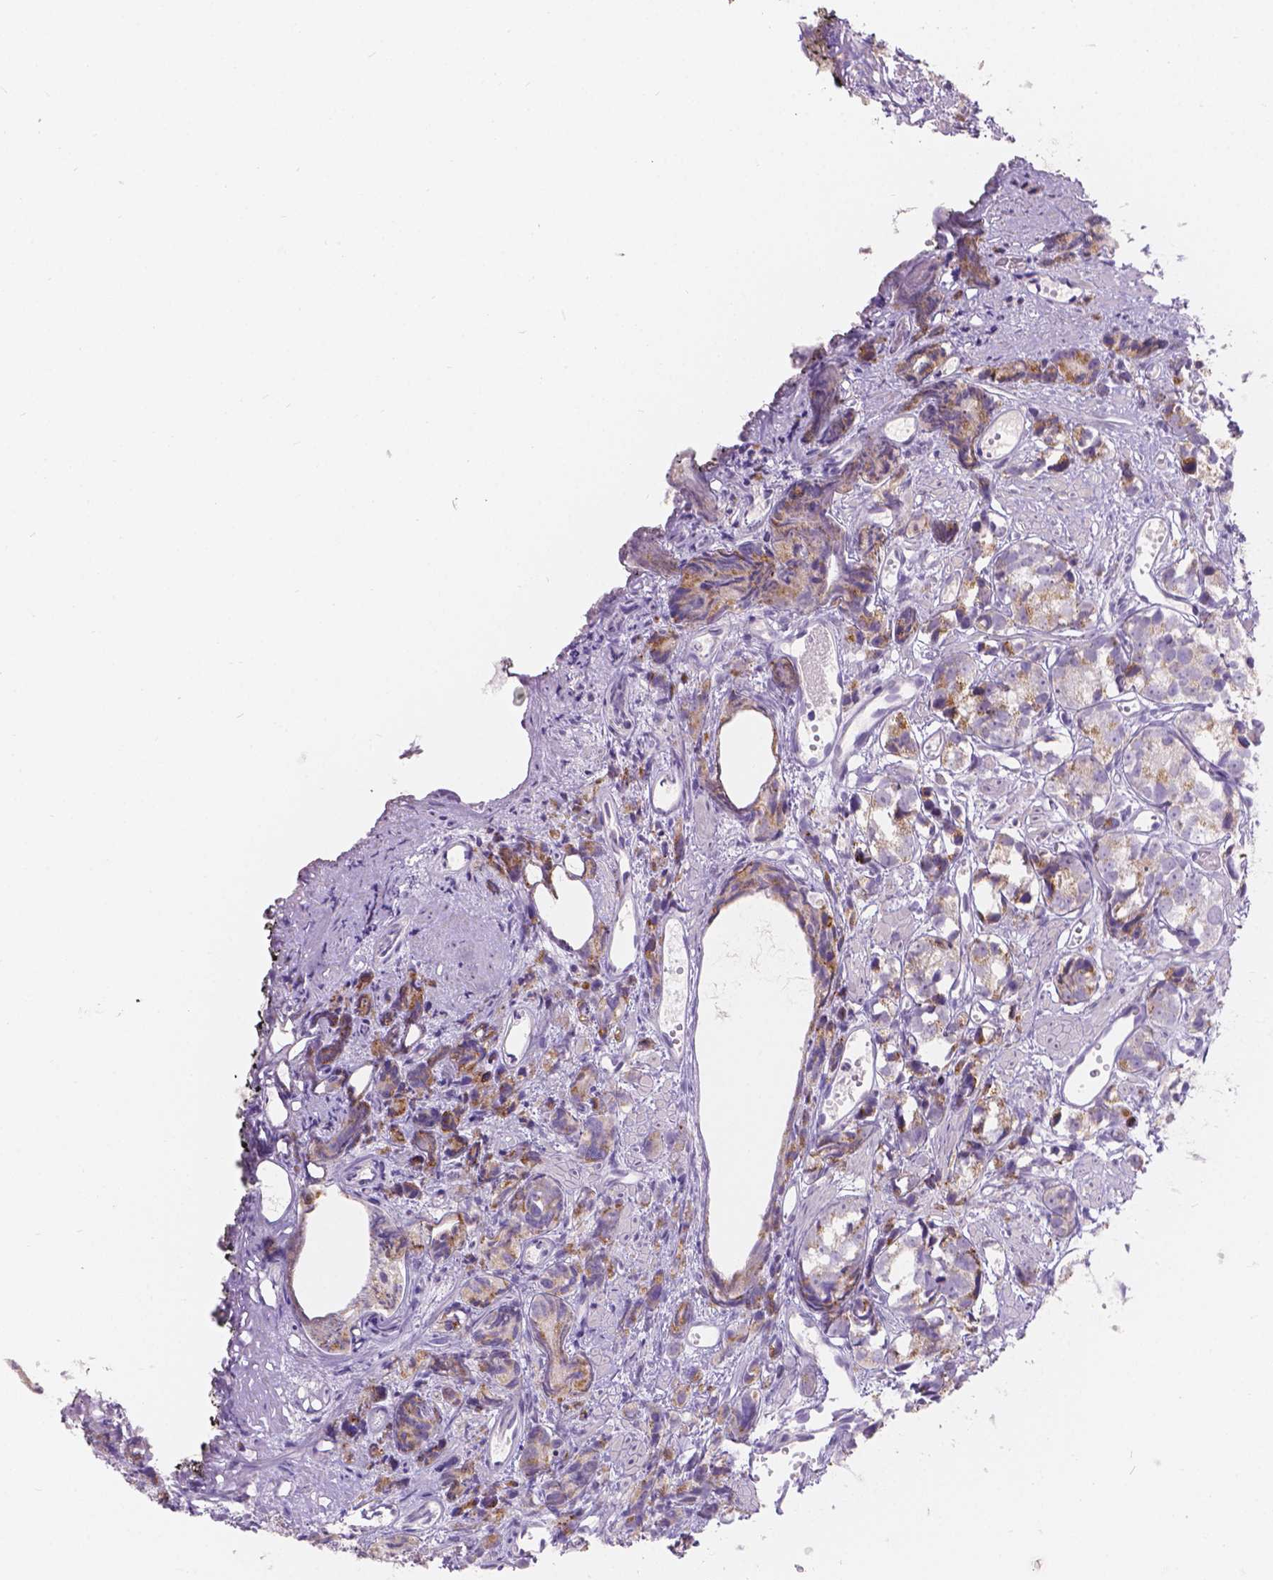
{"staining": {"intensity": "weak", "quantity": ">75%", "location": "cytoplasmic/membranous"}, "tissue": "prostate cancer", "cell_type": "Tumor cells", "image_type": "cancer", "snomed": [{"axis": "morphology", "description": "Adenocarcinoma, High grade"}, {"axis": "topography", "description": "Prostate"}], "caption": "Prostate adenocarcinoma (high-grade) stained for a protein (brown) reveals weak cytoplasmic/membranous positive positivity in about >75% of tumor cells.", "gene": "HTN3", "patient": {"sex": "male", "age": 77}}